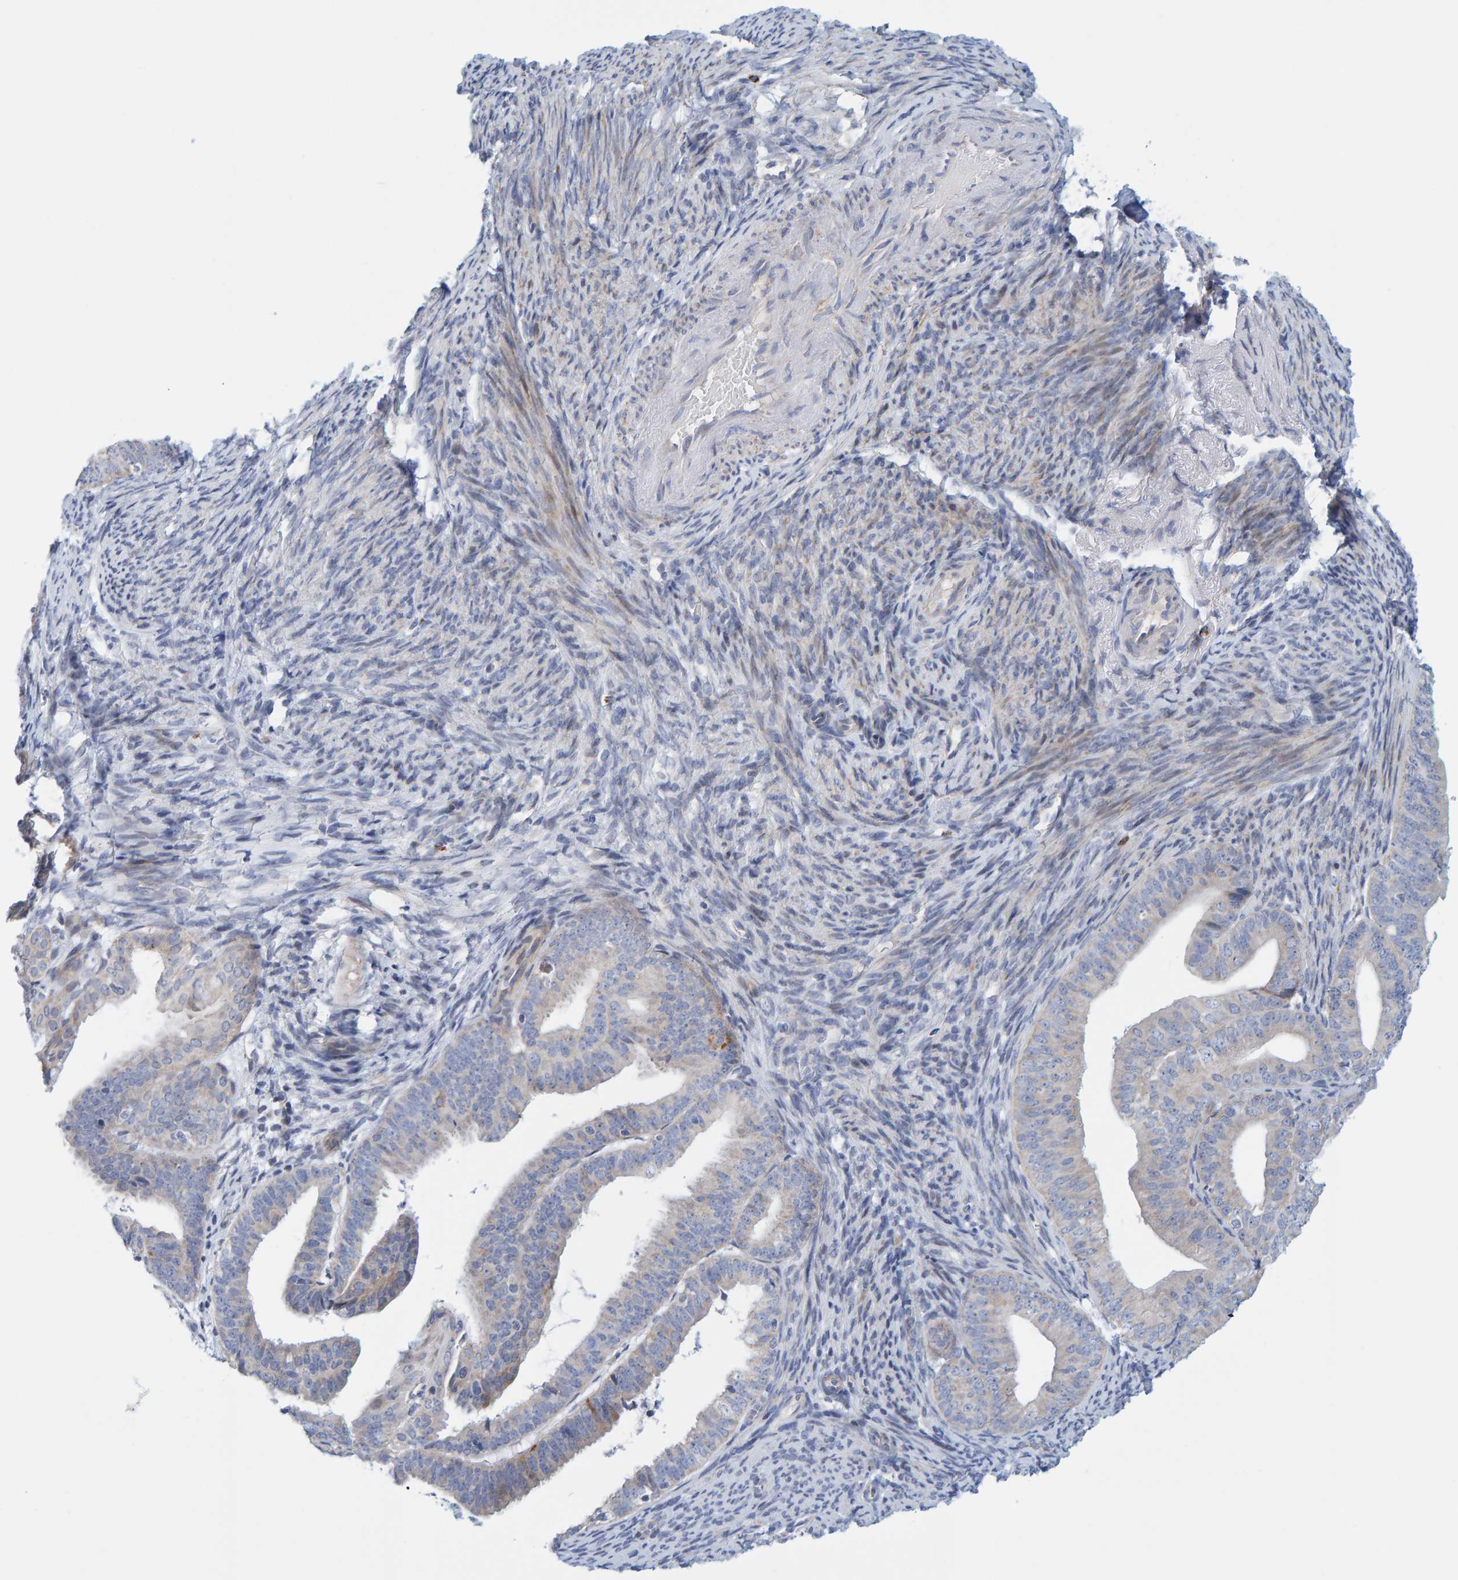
{"staining": {"intensity": "weak", "quantity": "<25%", "location": "cytoplasmic/membranous"}, "tissue": "endometrial cancer", "cell_type": "Tumor cells", "image_type": "cancer", "snomed": [{"axis": "morphology", "description": "Adenocarcinoma, NOS"}, {"axis": "topography", "description": "Endometrium"}], "caption": "An image of human endometrial cancer is negative for staining in tumor cells. (Stains: DAB (3,3'-diaminobenzidine) immunohistochemistry (IHC) with hematoxylin counter stain, Microscopy: brightfield microscopy at high magnification).", "gene": "ZC3H3", "patient": {"sex": "female", "age": 63}}